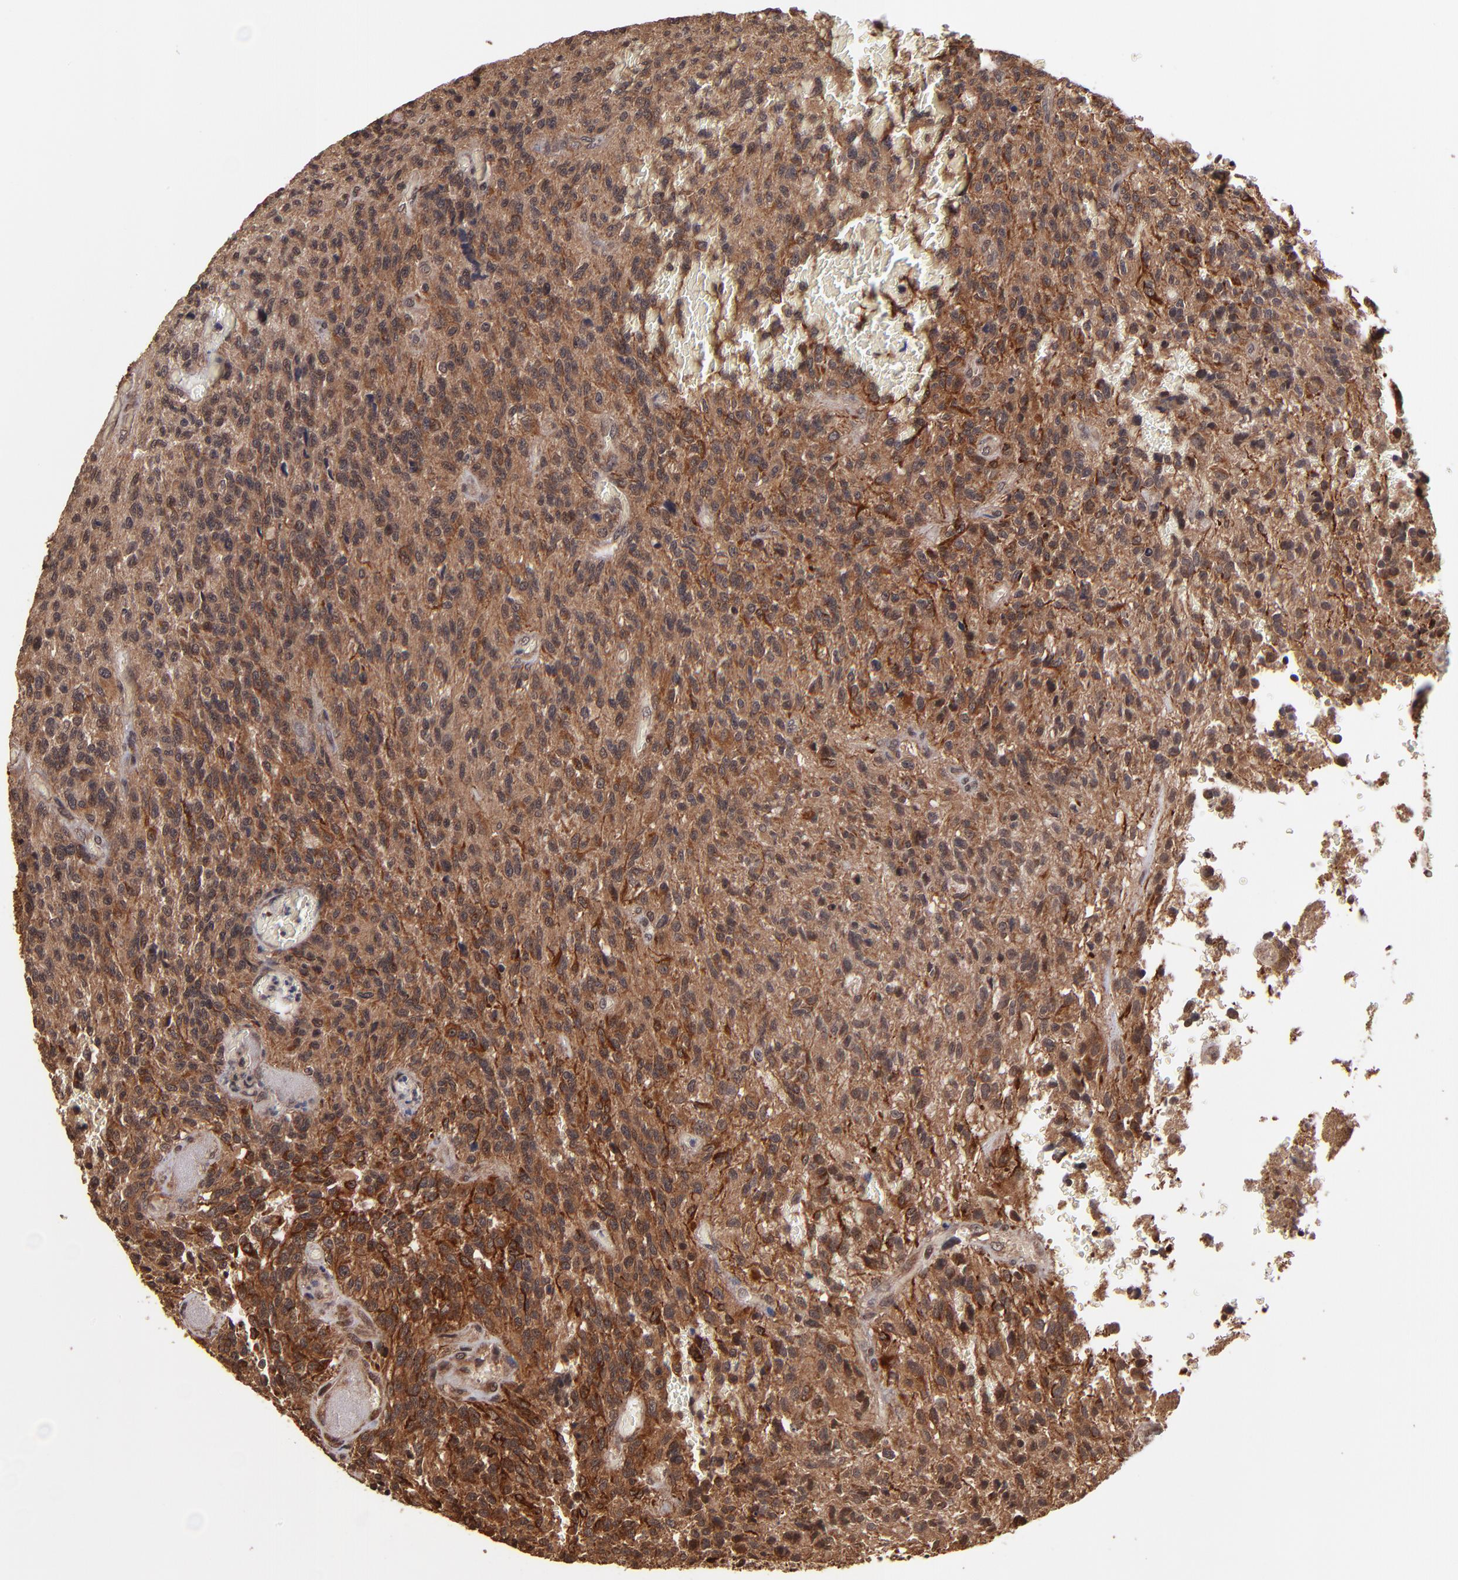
{"staining": {"intensity": "moderate", "quantity": ">75%", "location": "cytoplasmic/membranous"}, "tissue": "glioma", "cell_type": "Tumor cells", "image_type": "cancer", "snomed": [{"axis": "morphology", "description": "Normal tissue, NOS"}, {"axis": "morphology", "description": "Glioma, malignant, High grade"}, {"axis": "topography", "description": "Cerebral cortex"}], "caption": "The micrograph reveals staining of malignant high-grade glioma, revealing moderate cytoplasmic/membranous protein staining (brown color) within tumor cells.", "gene": "NFE2L2", "patient": {"sex": "male", "age": 56}}